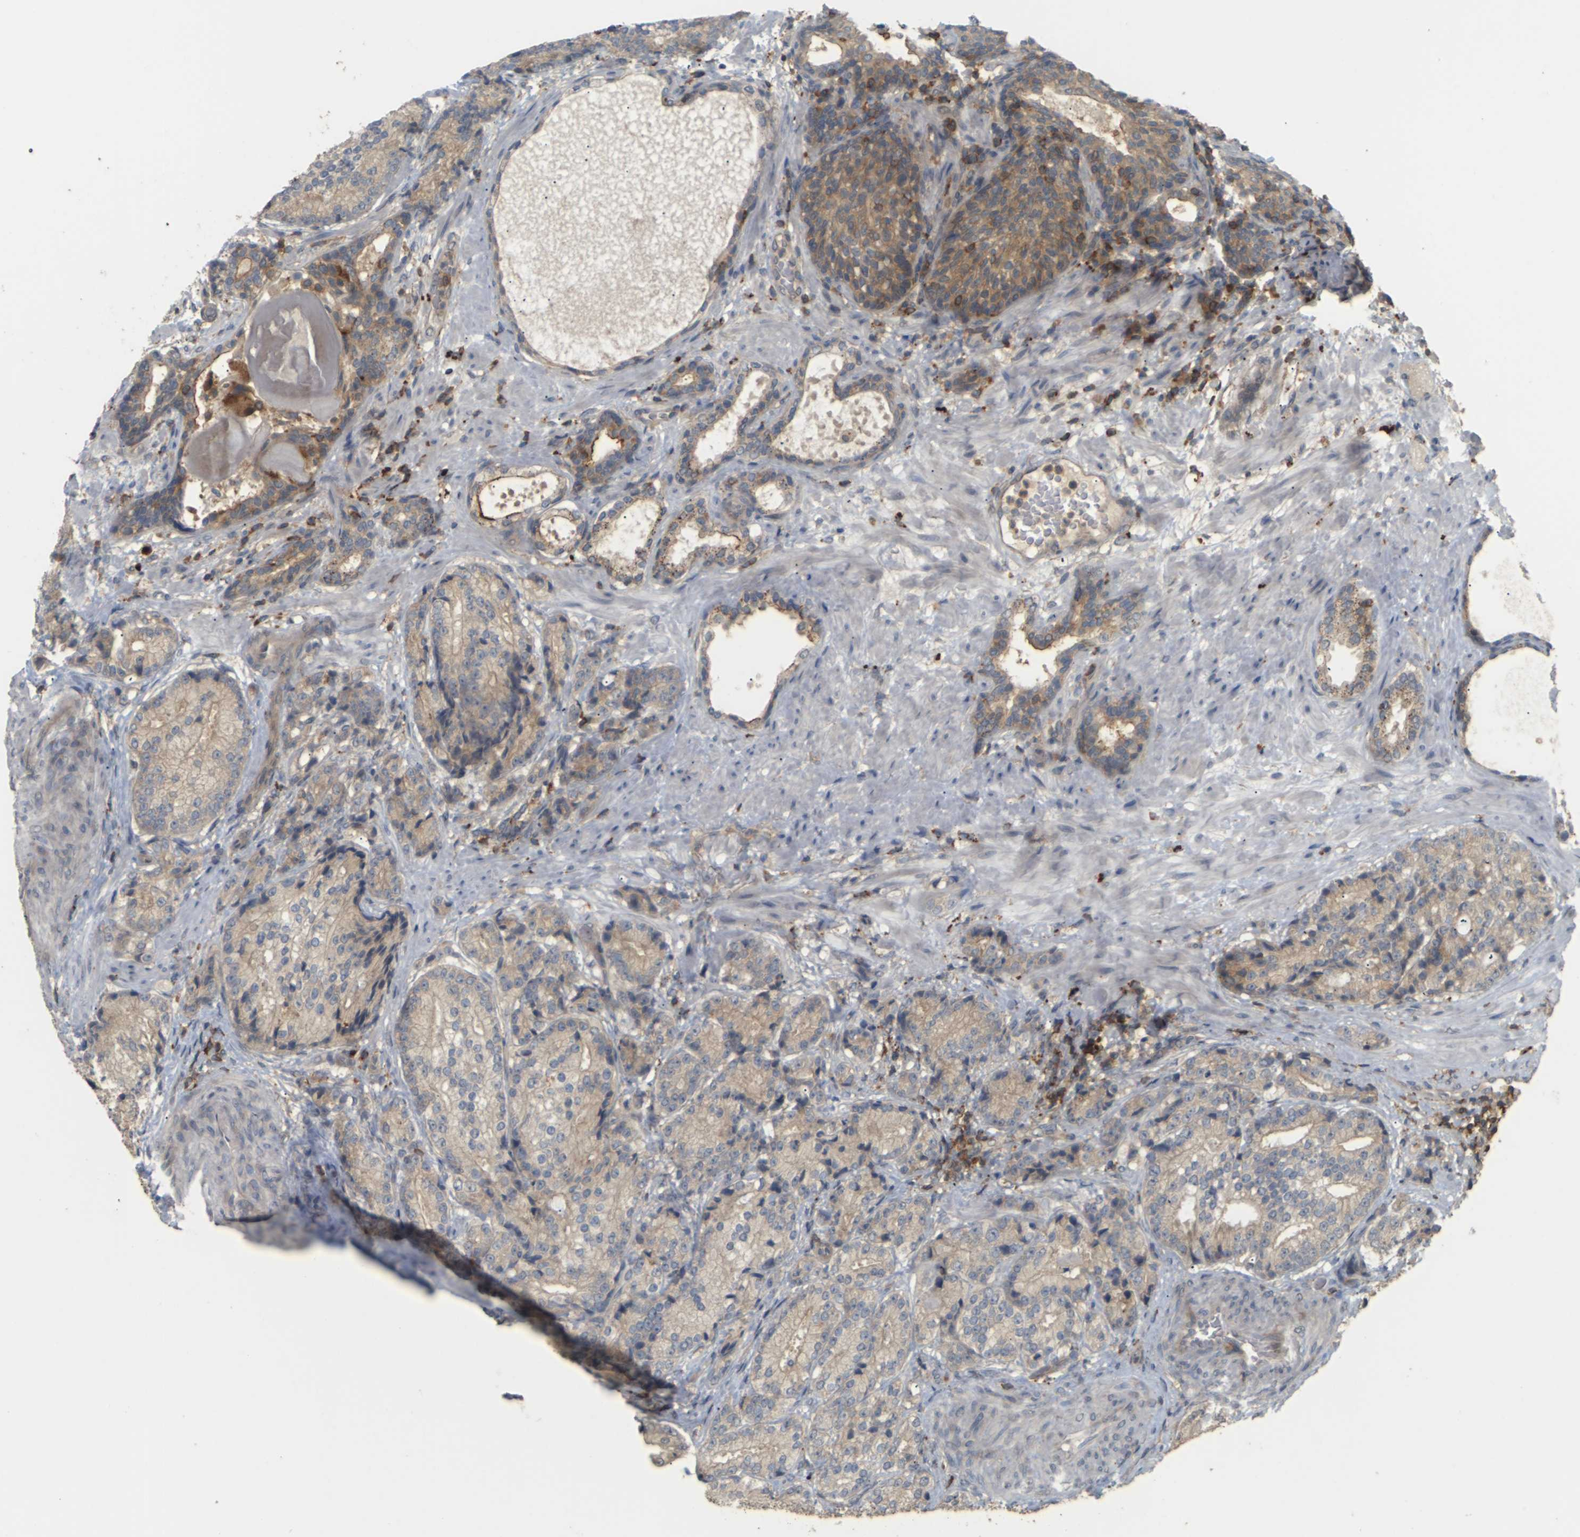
{"staining": {"intensity": "moderate", "quantity": ">75%", "location": "cytoplasmic/membranous"}, "tissue": "prostate cancer", "cell_type": "Tumor cells", "image_type": "cancer", "snomed": [{"axis": "morphology", "description": "Adenocarcinoma, High grade"}, {"axis": "topography", "description": "Prostate"}], "caption": "Prostate cancer stained for a protein (brown) displays moderate cytoplasmic/membranous positive expression in about >75% of tumor cells.", "gene": "KSR1", "patient": {"sex": "male", "age": 61}}